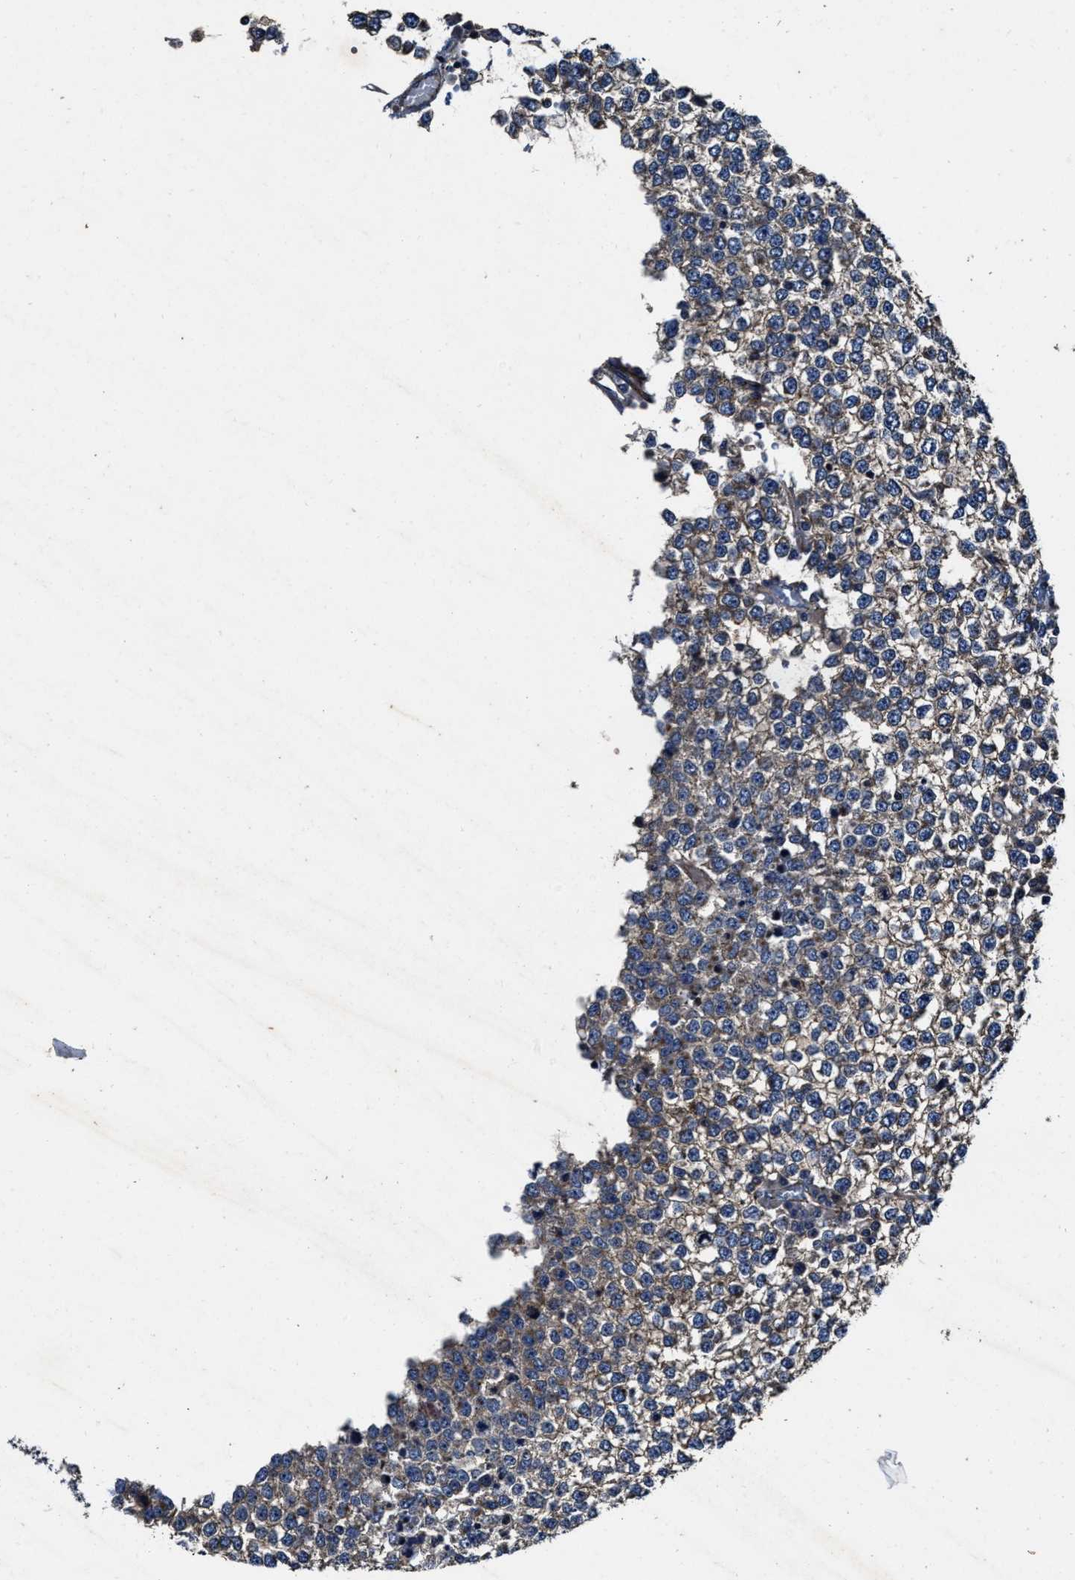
{"staining": {"intensity": "negative", "quantity": "none", "location": "none"}, "tissue": "testis cancer", "cell_type": "Tumor cells", "image_type": "cancer", "snomed": [{"axis": "morphology", "description": "Seminoma, NOS"}, {"axis": "topography", "description": "Testis"}], "caption": "An immunohistochemistry (IHC) image of testis cancer is shown. There is no staining in tumor cells of testis cancer.", "gene": "PTAR1", "patient": {"sex": "male", "age": 65}}